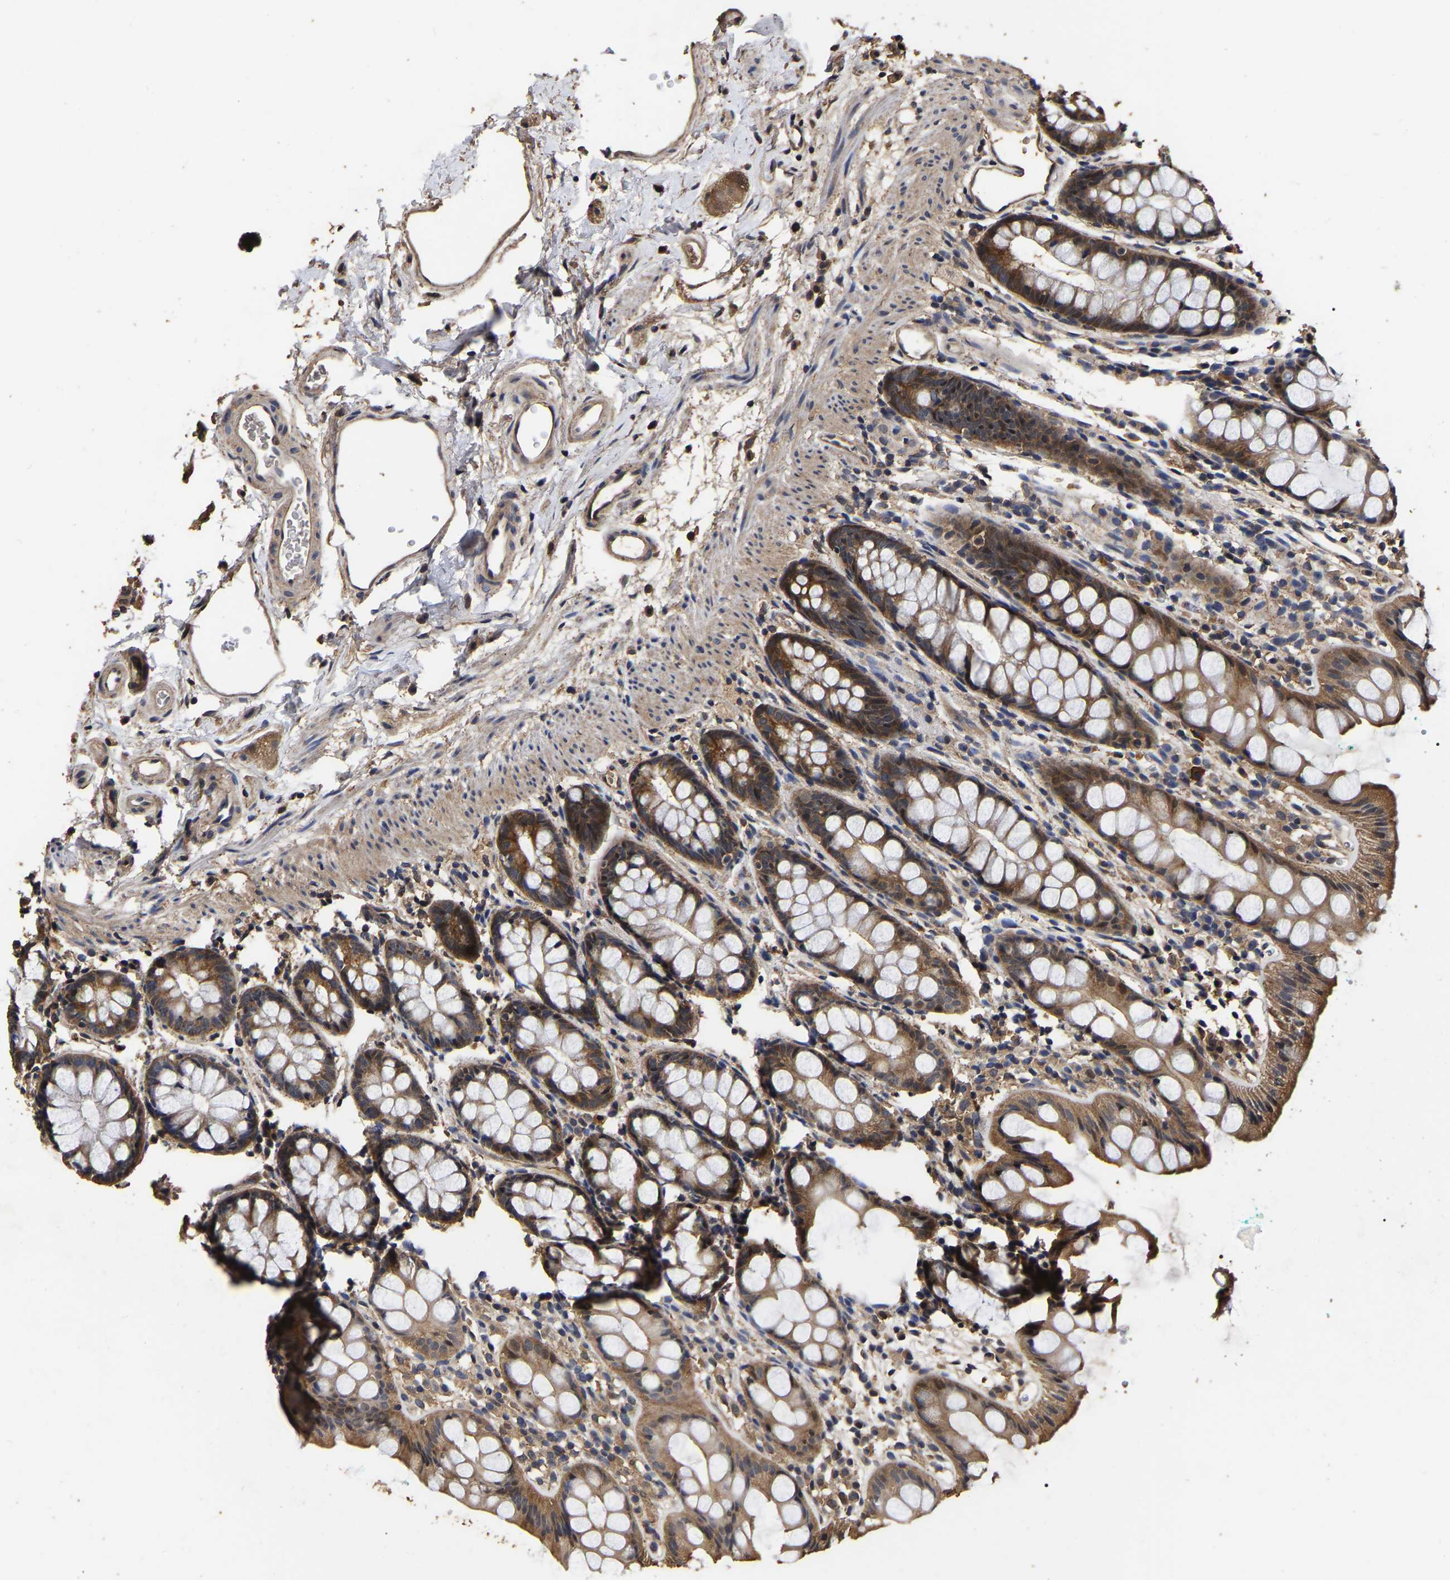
{"staining": {"intensity": "moderate", "quantity": ">75%", "location": "cytoplasmic/membranous"}, "tissue": "rectum", "cell_type": "Glandular cells", "image_type": "normal", "snomed": [{"axis": "morphology", "description": "Normal tissue, NOS"}, {"axis": "topography", "description": "Rectum"}], "caption": "This photomicrograph demonstrates immunohistochemistry (IHC) staining of unremarkable human rectum, with medium moderate cytoplasmic/membranous staining in about >75% of glandular cells.", "gene": "STK32C", "patient": {"sex": "female", "age": 65}}